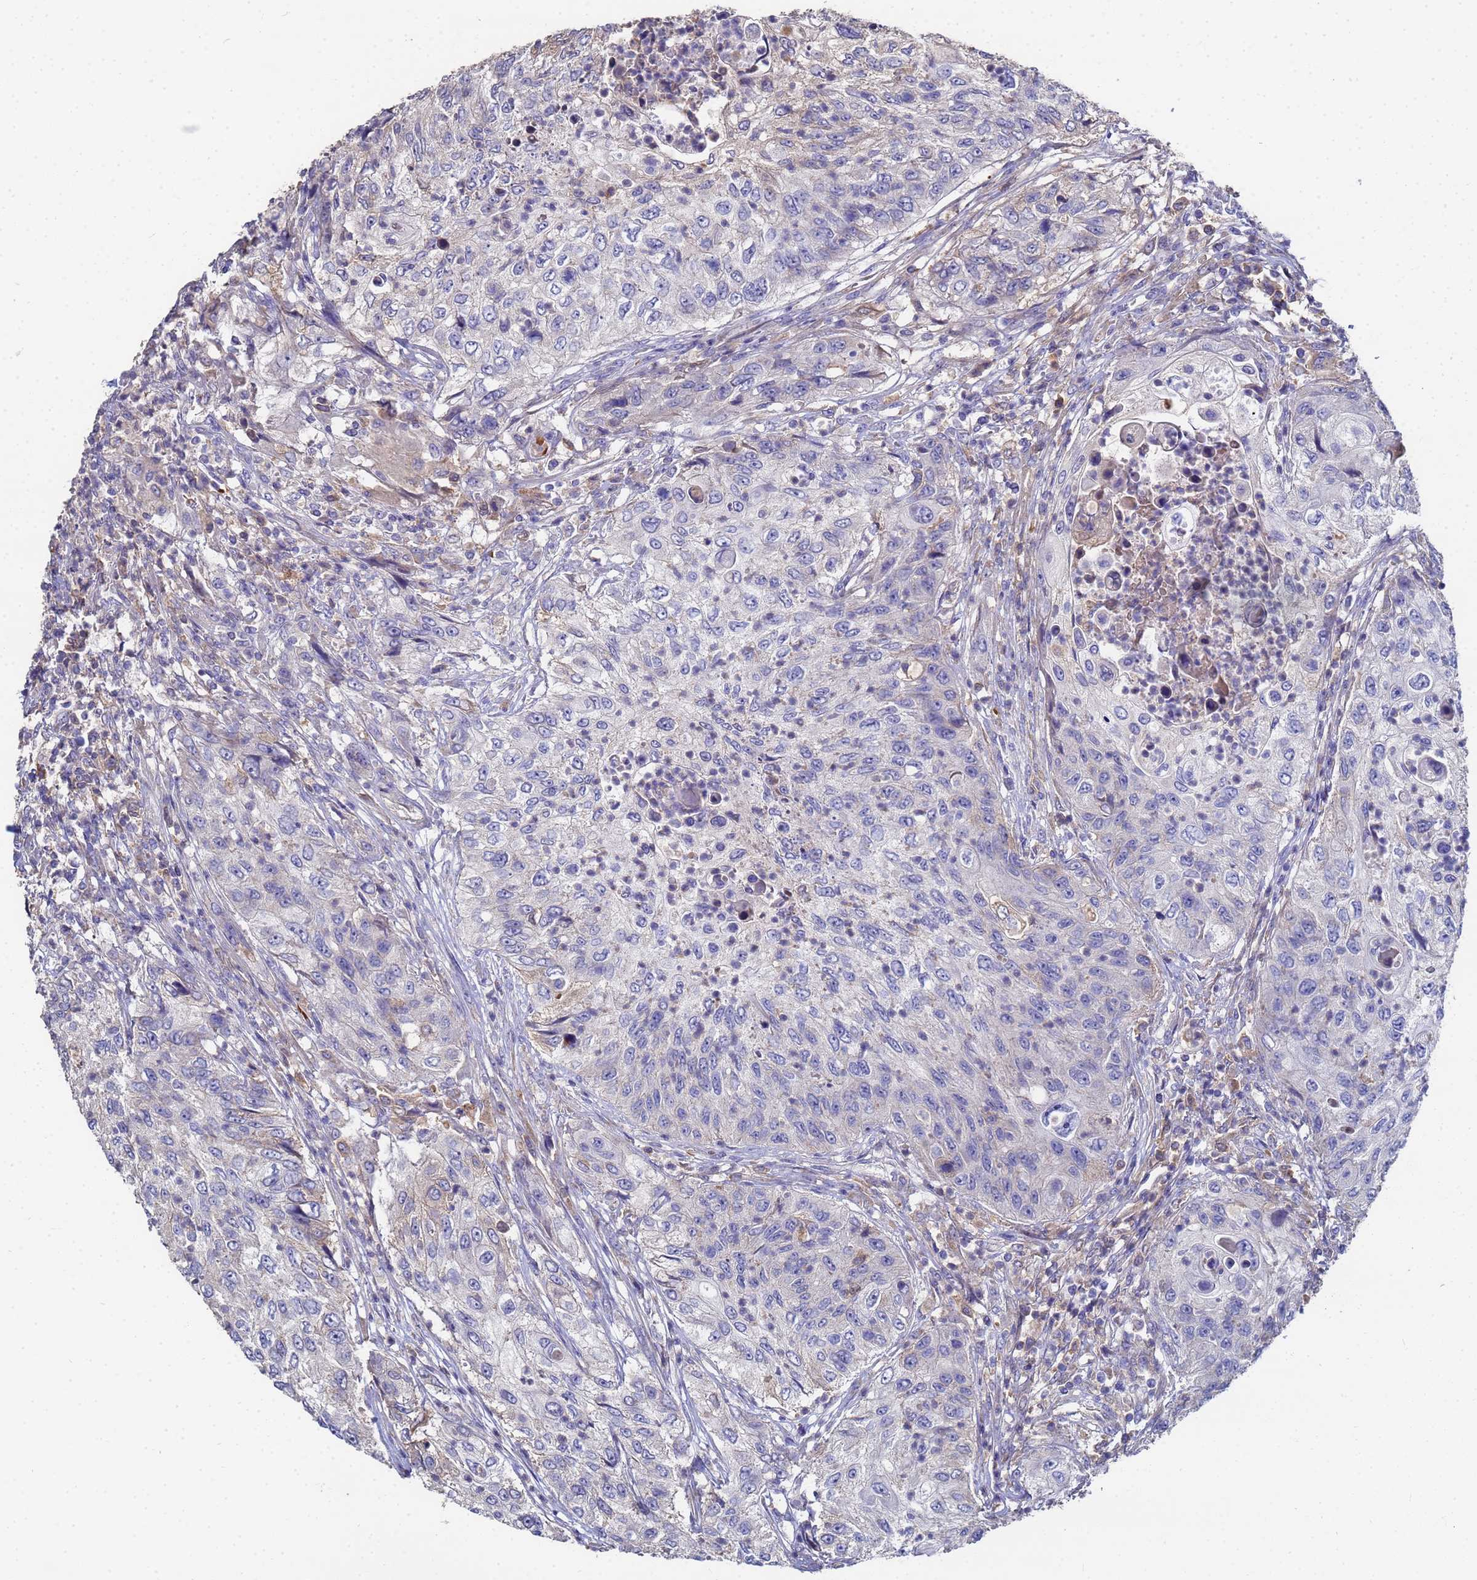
{"staining": {"intensity": "negative", "quantity": "none", "location": "none"}, "tissue": "urothelial cancer", "cell_type": "Tumor cells", "image_type": "cancer", "snomed": [{"axis": "morphology", "description": "Urothelial carcinoma, High grade"}, {"axis": "topography", "description": "Urinary bladder"}], "caption": "Immunohistochemical staining of urothelial cancer reveals no significant positivity in tumor cells.", "gene": "TCP10L", "patient": {"sex": "female", "age": 60}}